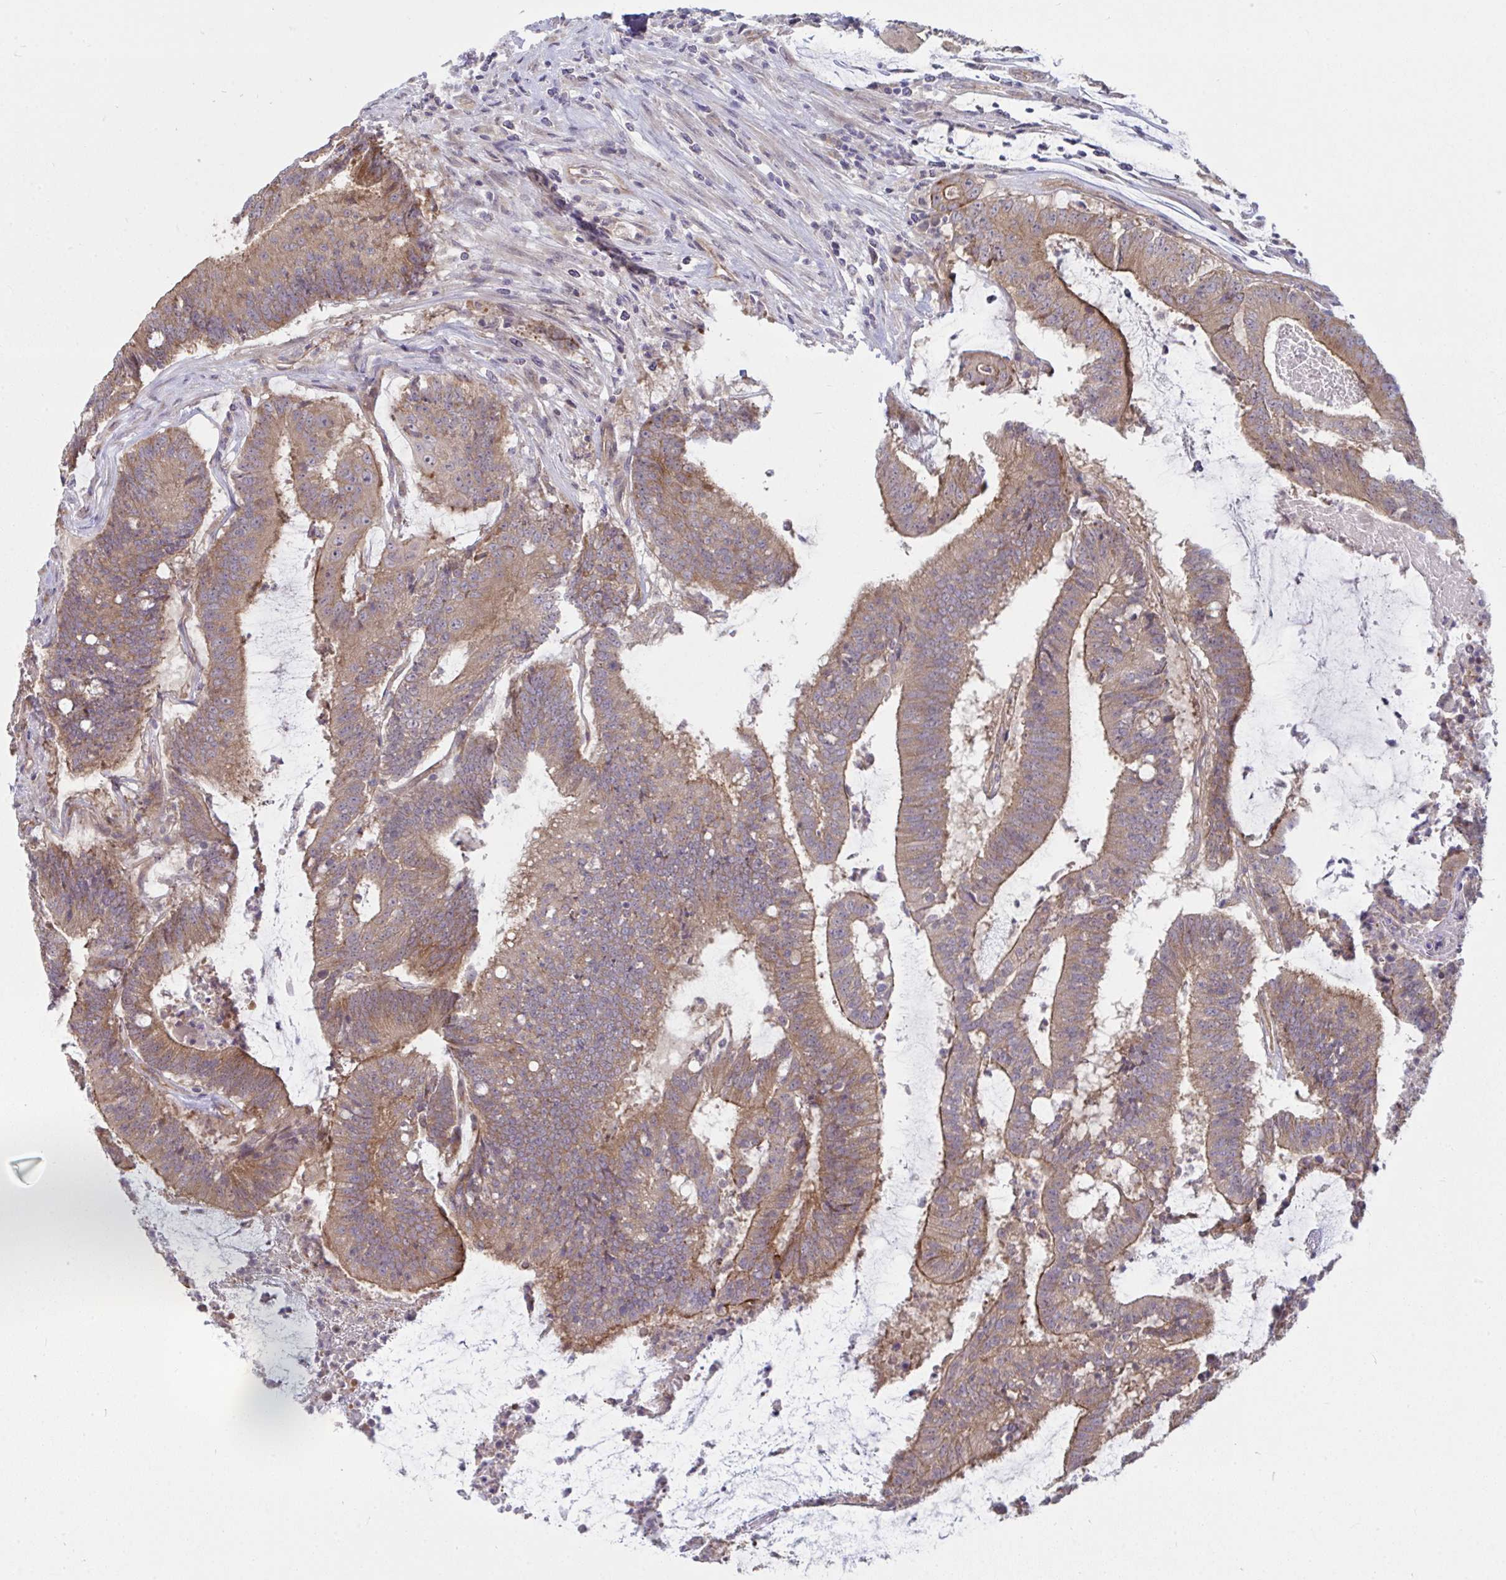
{"staining": {"intensity": "moderate", "quantity": ">75%", "location": "cytoplasmic/membranous"}, "tissue": "colorectal cancer", "cell_type": "Tumor cells", "image_type": "cancer", "snomed": [{"axis": "morphology", "description": "Adenocarcinoma, NOS"}, {"axis": "topography", "description": "Colon"}], "caption": "IHC image of colorectal cancer (adenocarcinoma) stained for a protein (brown), which displays medium levels of moderate cytoplasmic/membranous positivity in about >75% of tumor cells.", "gene": "CASP9", "patient": {"sex": "female", "age": 43}}